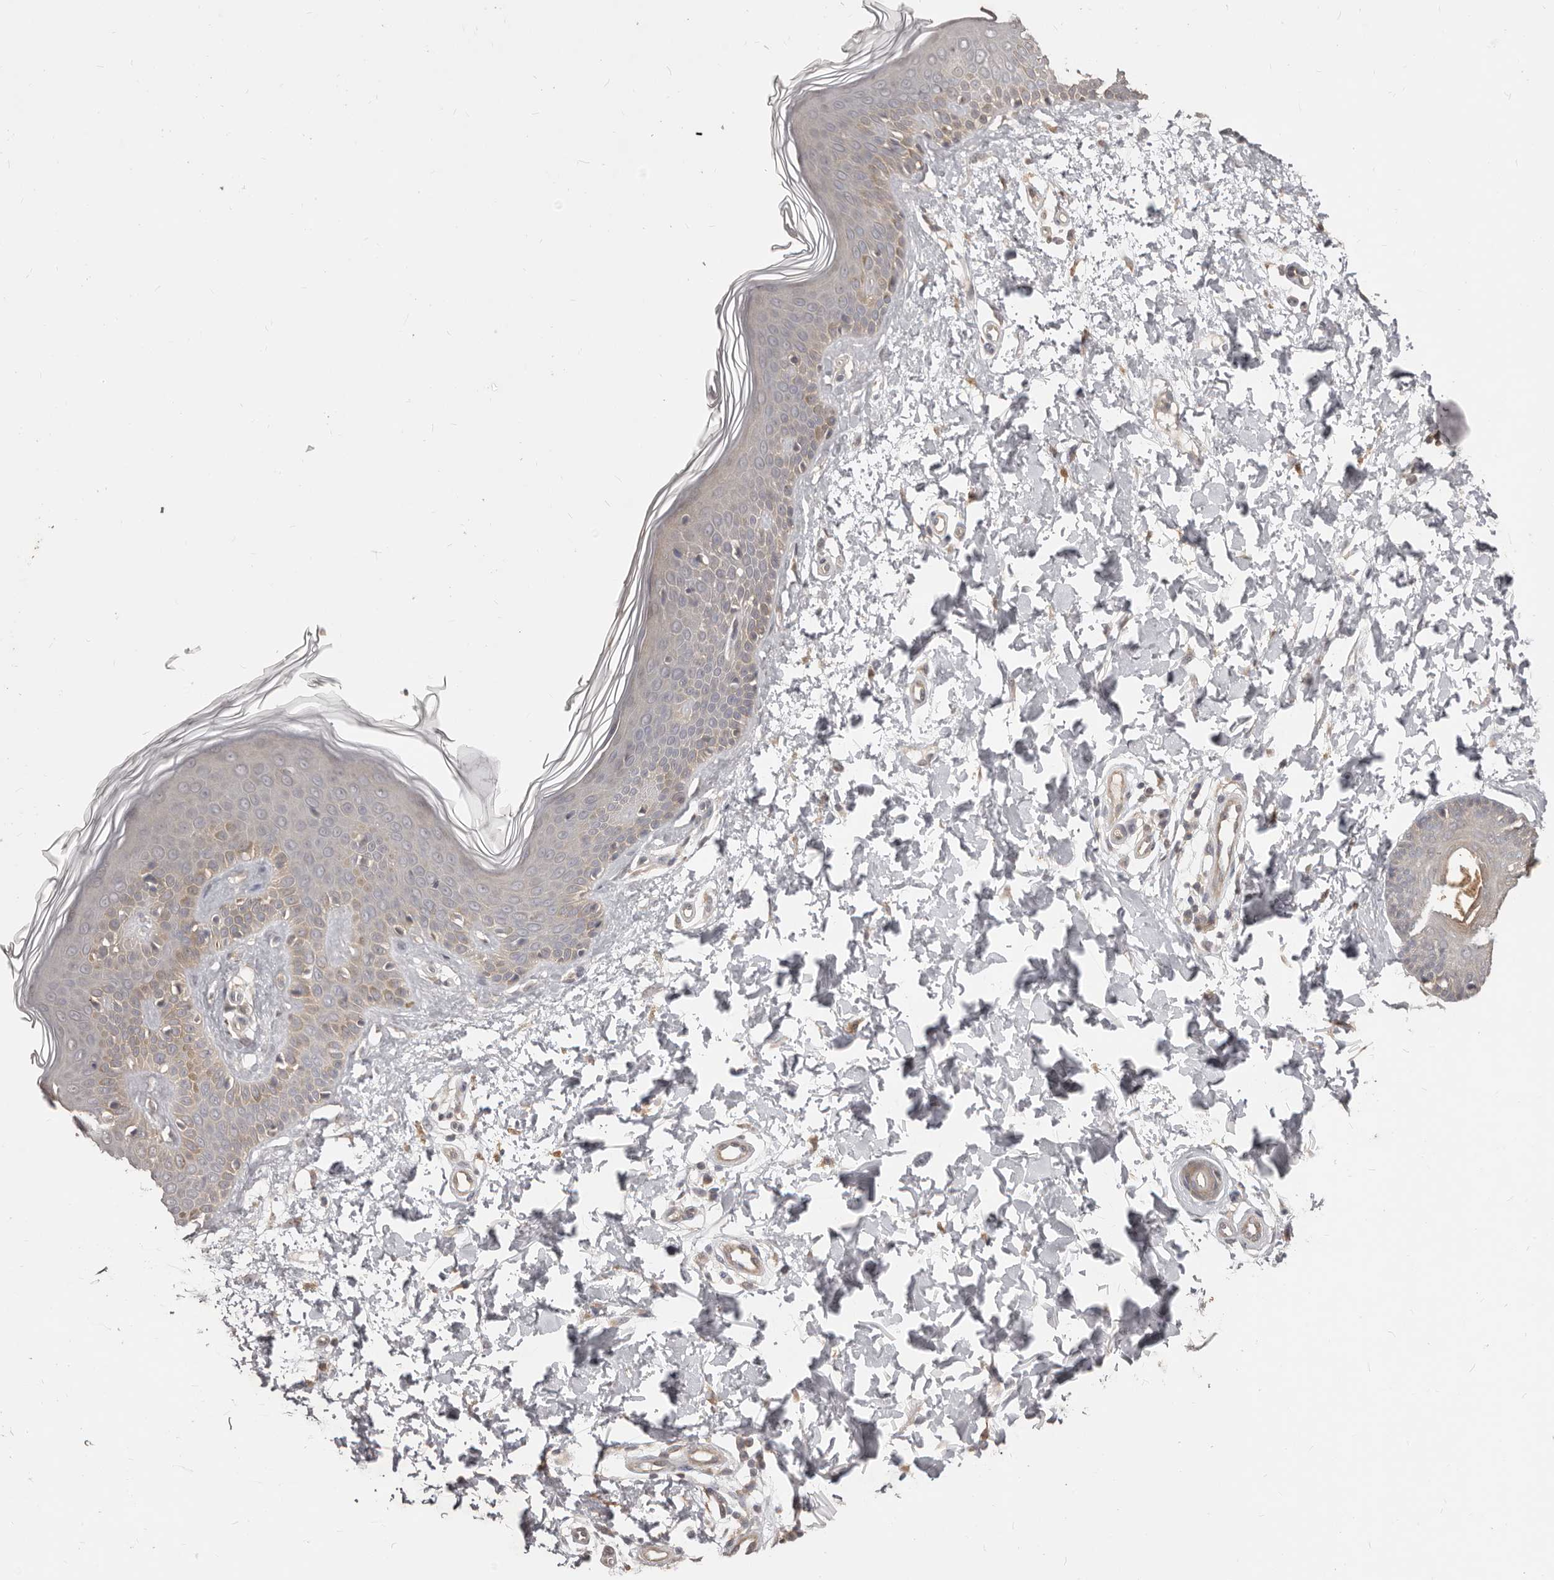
{"staining": {"intensity": "weak", "quantity": ">75%", "location": "cytoplasmic/membranous"}, "tissue": "skin", "cell_type": "Fibroblasts", "image_type": "normal", "snomed": [{"axis": "morphology", "description": "Normal tissue, NOS"}, {"axis": "topography", "description": "Skin"}], "caption": "Fibroblasts exhibit low levels of weak cytoplasmic/membranous positivity in about >75% of cells in unremarkable human skin.", "gene": "MTO1", "patient": {"sex": "male", "age": 37}}